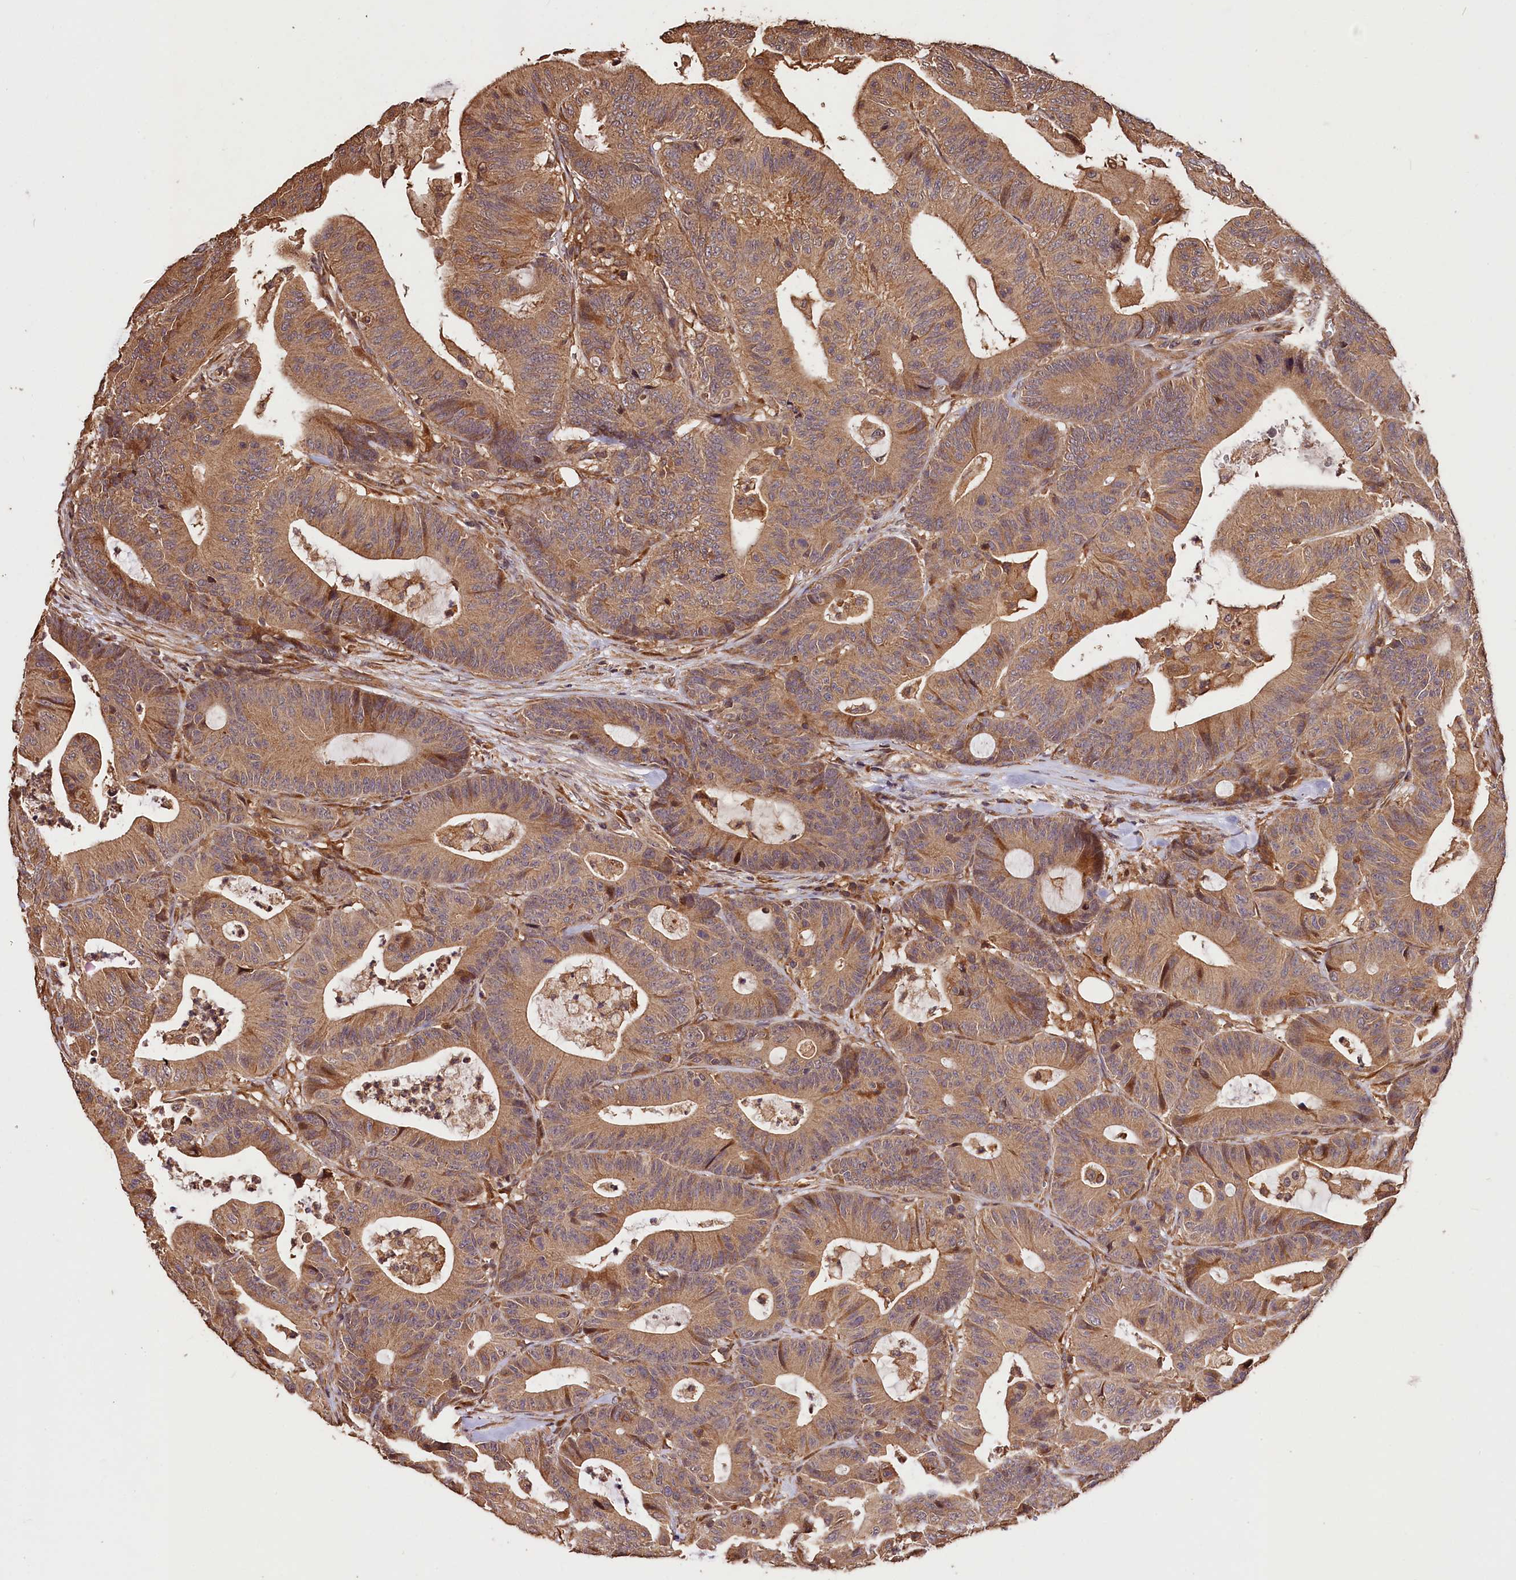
{"staining": {"intensity": "moderate", "quantity": ">75%", "location": "cytoplasmic/membranous"}, "tissue": "colorectal cancer", "cell_type": "Tumor cells", "image_type": "cancer", "snomed": [{"axis": "morphology", "description": "Adenocarcinoma, NOS"}, {"axis": "topography", "description": "Colon"}], "caption": "Brown immunohistochemical staining in human colorectal cancer reveals moderate cytoplasmic/membranous expression in approximately >75% of tumor cells.", "gene": "KPTN", "patient": {"sex": "female", "age": 84}}